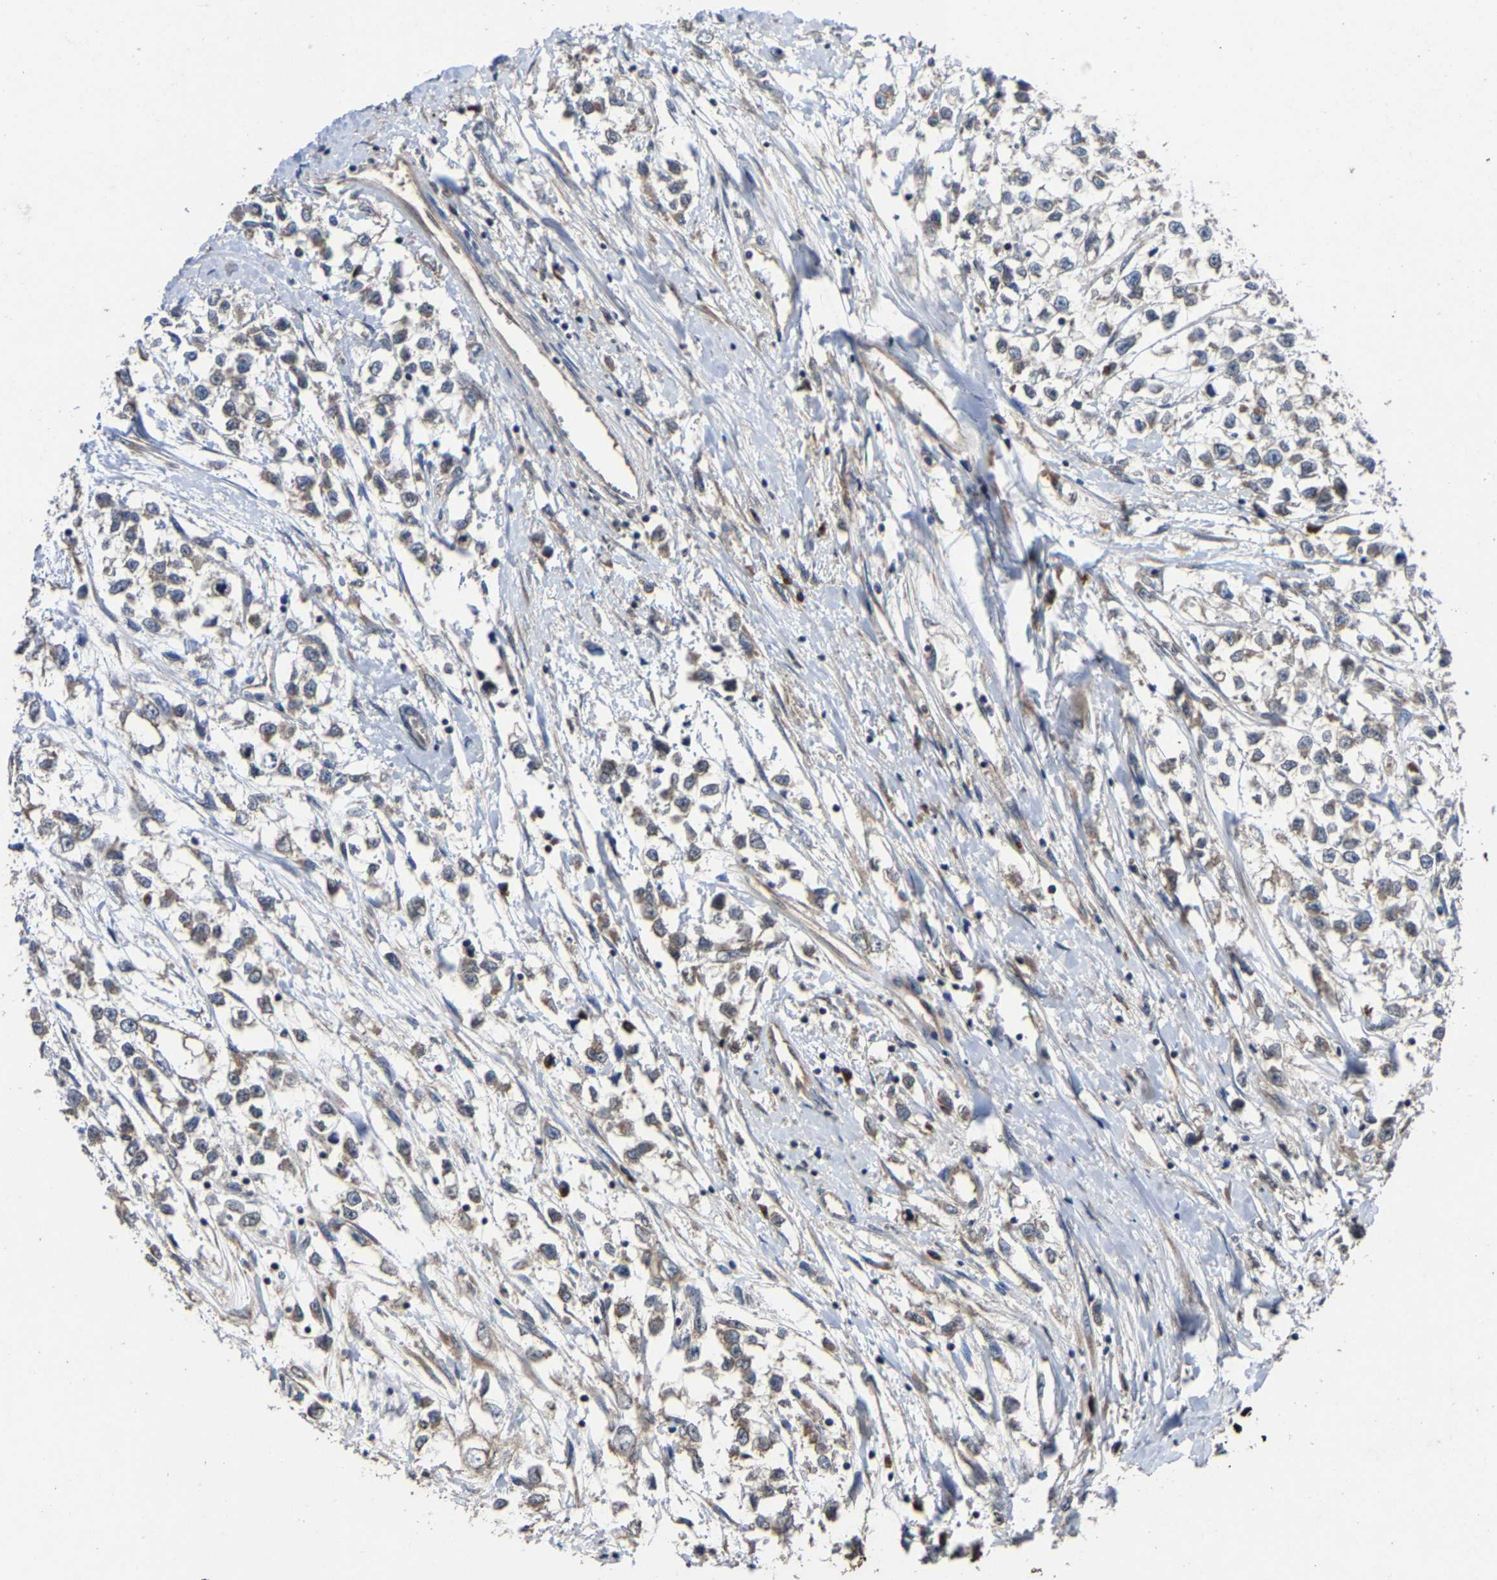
{"staining": {"intensity": "weak", "quantity": "25%-75%", "location": "cytoplasmic/membranous"}, "tissue": "testis cancer", "cell_type": "Tumor cells", "image_type": "cancer", "snomed": [{"axis": "morphology", "description": "Seminoma, NOS"}, {"axis": "morphology", "description": "Carcinoma, Embryonal, NOS"}, {"axis": "topography", "description": "Testis"}], "caption": "Immunohistochemical staining of embryonal carcinoma (testis) demonstrates low levels of weak cytoplasmic/membranous protein expression in about 25%-75% of tumor cells.", "gene": "EBAG9", "patient": {"sex": "male", "age": 51}}